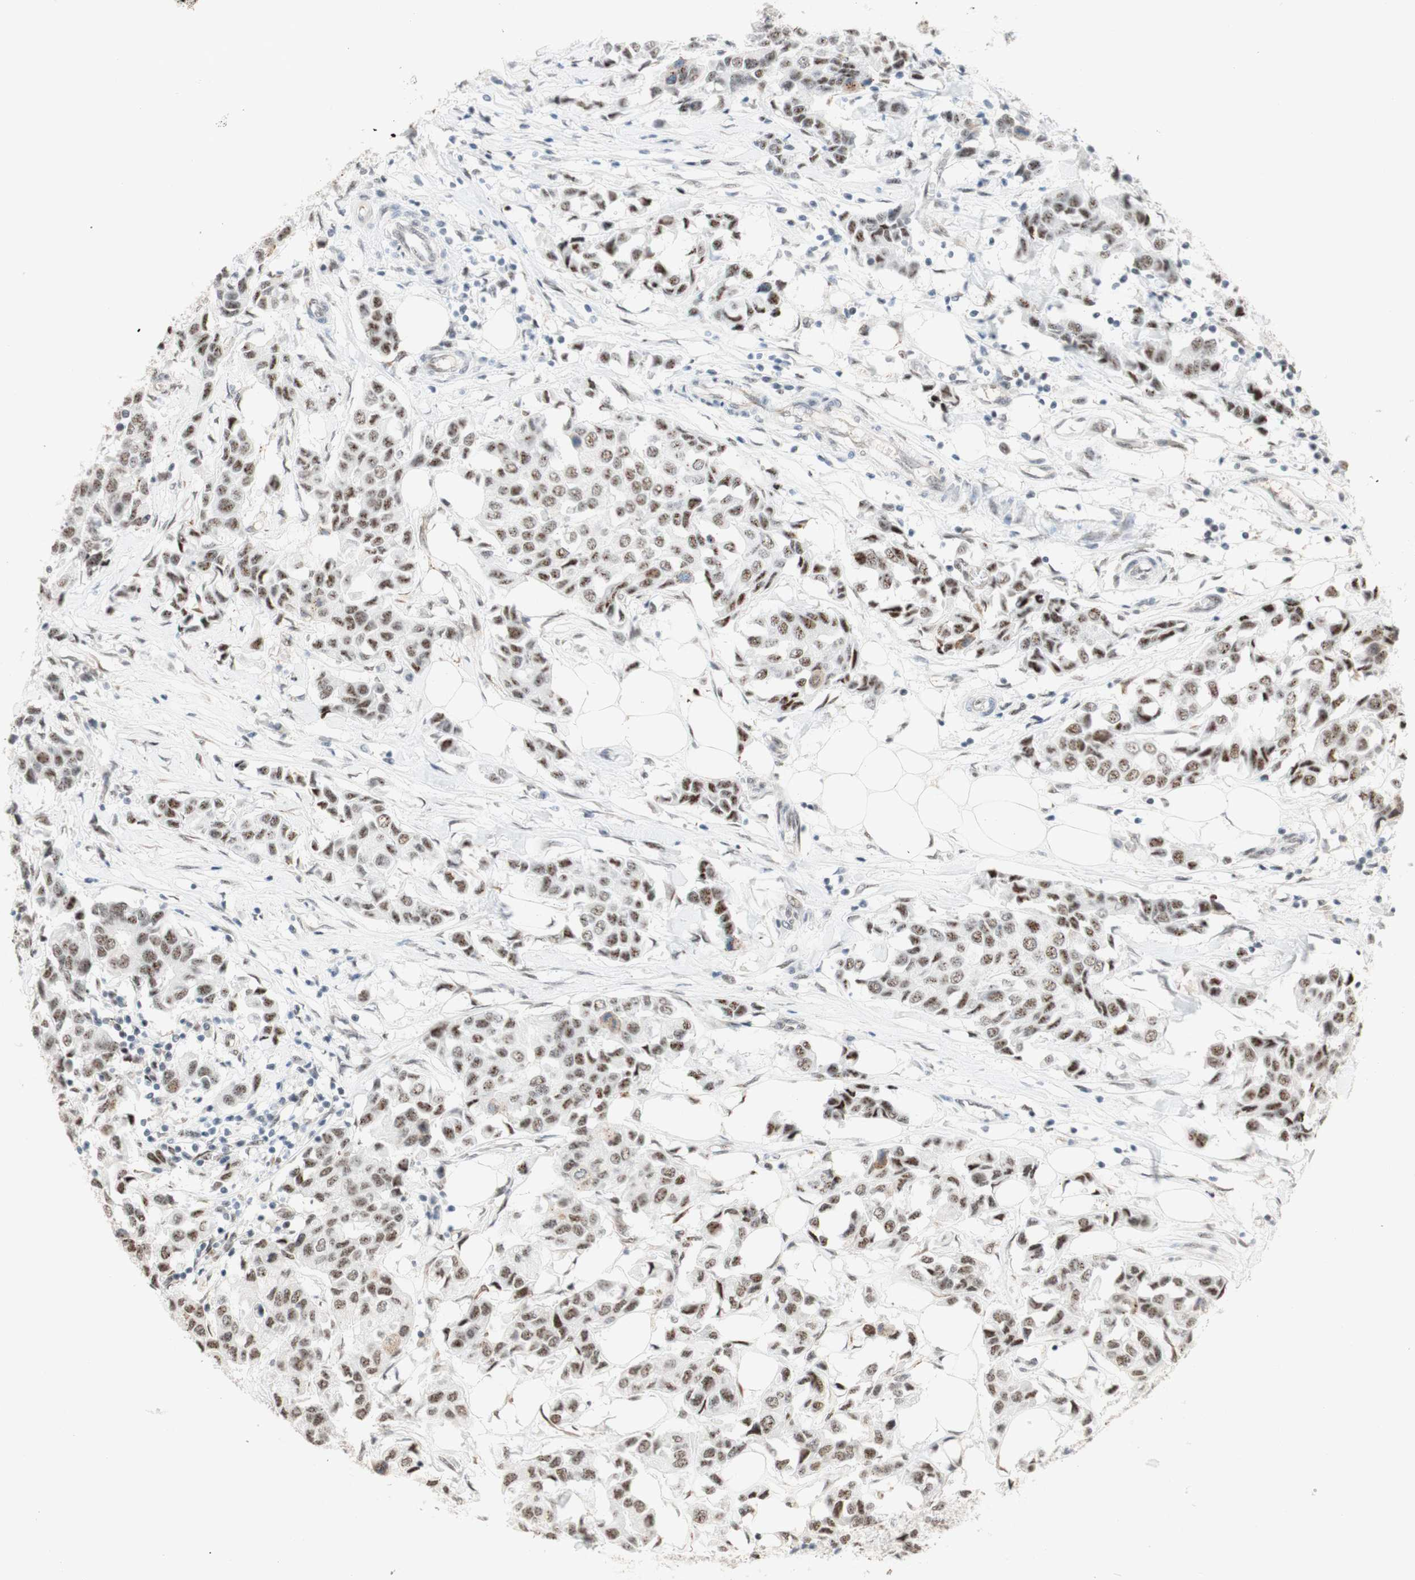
{"staining": {"intensity": "weak", "quantity": ">75%", "location": "nuclear"}, "tissue": "breast cancer", "cell_type": "Tumor cells", "image_type": "cancer", "snomed": [{"axis": "morphology", "description": "Duct carcinoma"}, {"axis": "topography", "description": "Breast"}], "caption": "Approximately >75% of tumor cells in breast cancer reveal weak nuclear protein staining as visualized by brown immunohistochemical staining.", "gene": "SAP18", "patient": {"sex": "female", "age": 80}}